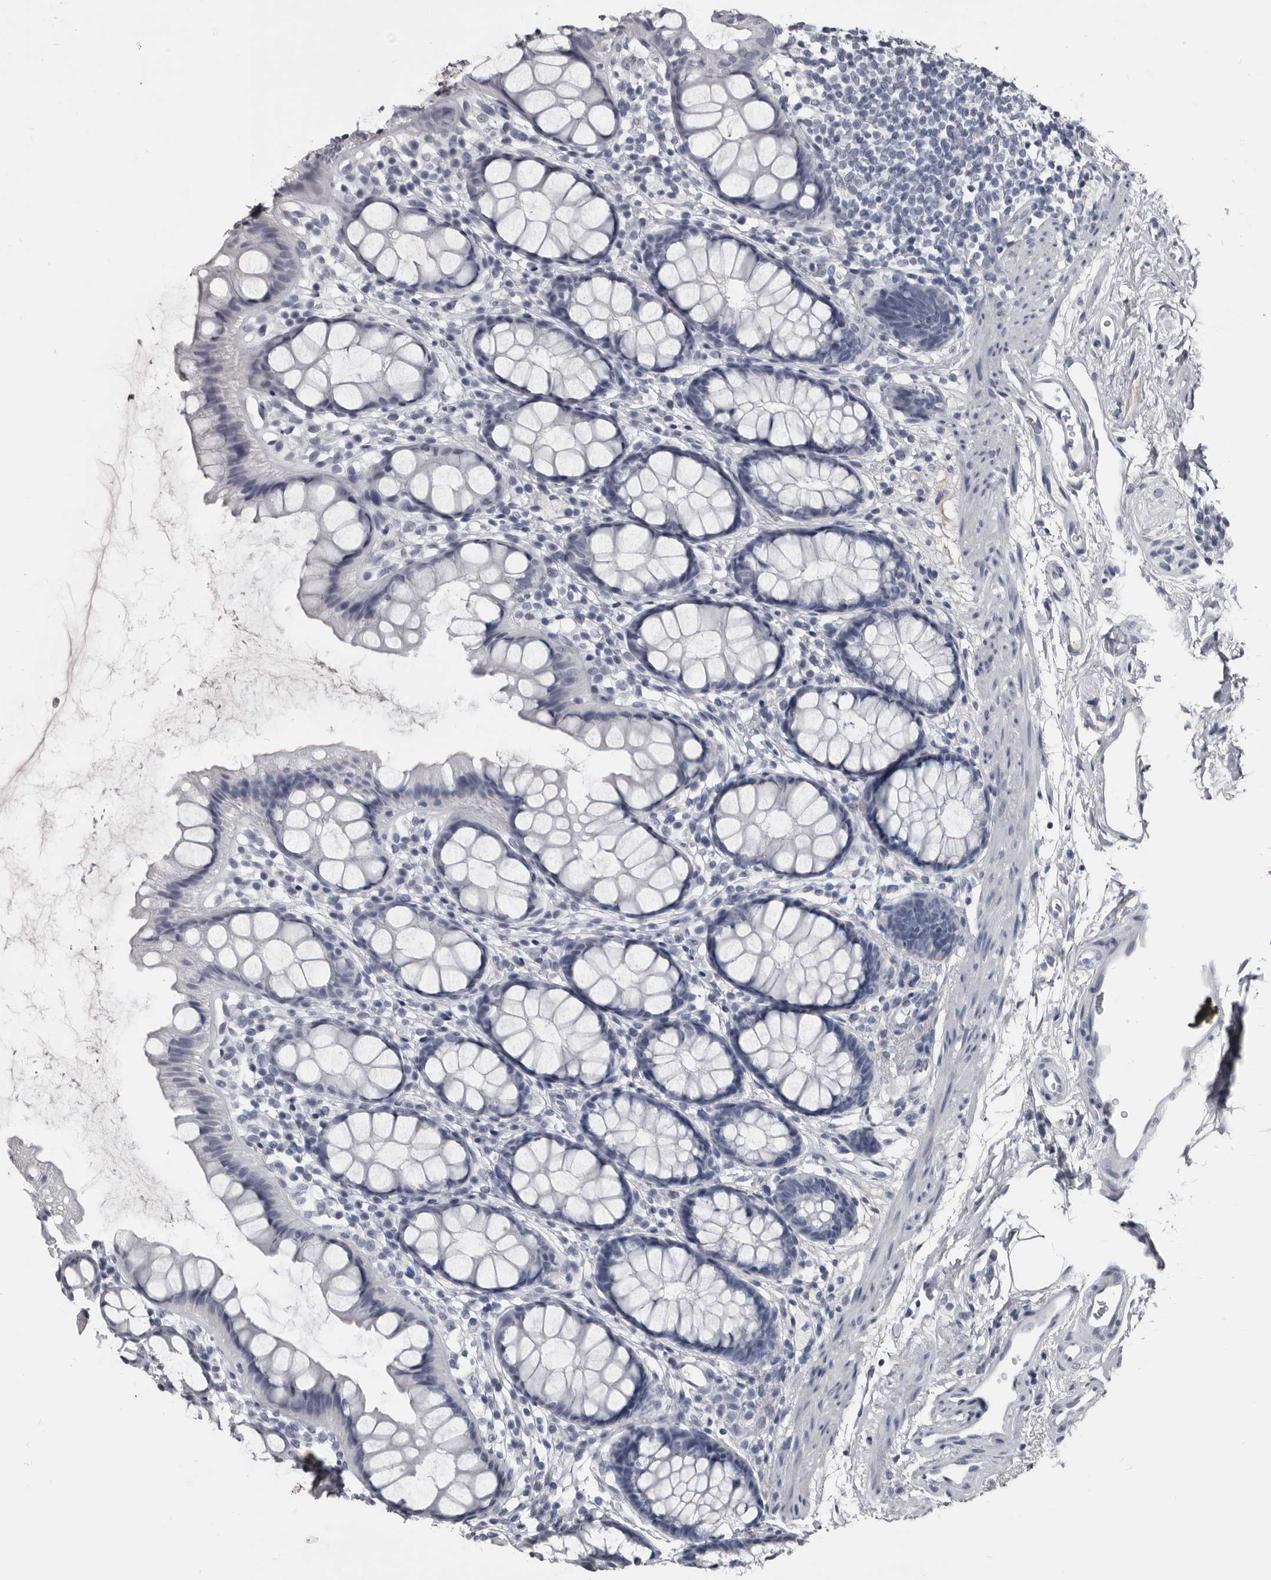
{"staining": {"intensity": "negative", "quantity": "none", "location": "none"}, "tissue": "rectum", "cell_type": "Glandular cells", "image_type": "normal", "snomed": [{"axis": "morphology", "description": "Normal tissue, NOS"}, {"axis": "topography", "description": "Rectum"}], "caption": "A high-resolution histopathology image shows immunohistochemistry (IHC) staining of unremarkable rectum, which demonstrates no significant expression in glandular cells. (DAB IHC with hematoxylin counter stain).", "gene": "GREB1", "patient": {"sex": "female", "age": 65}}